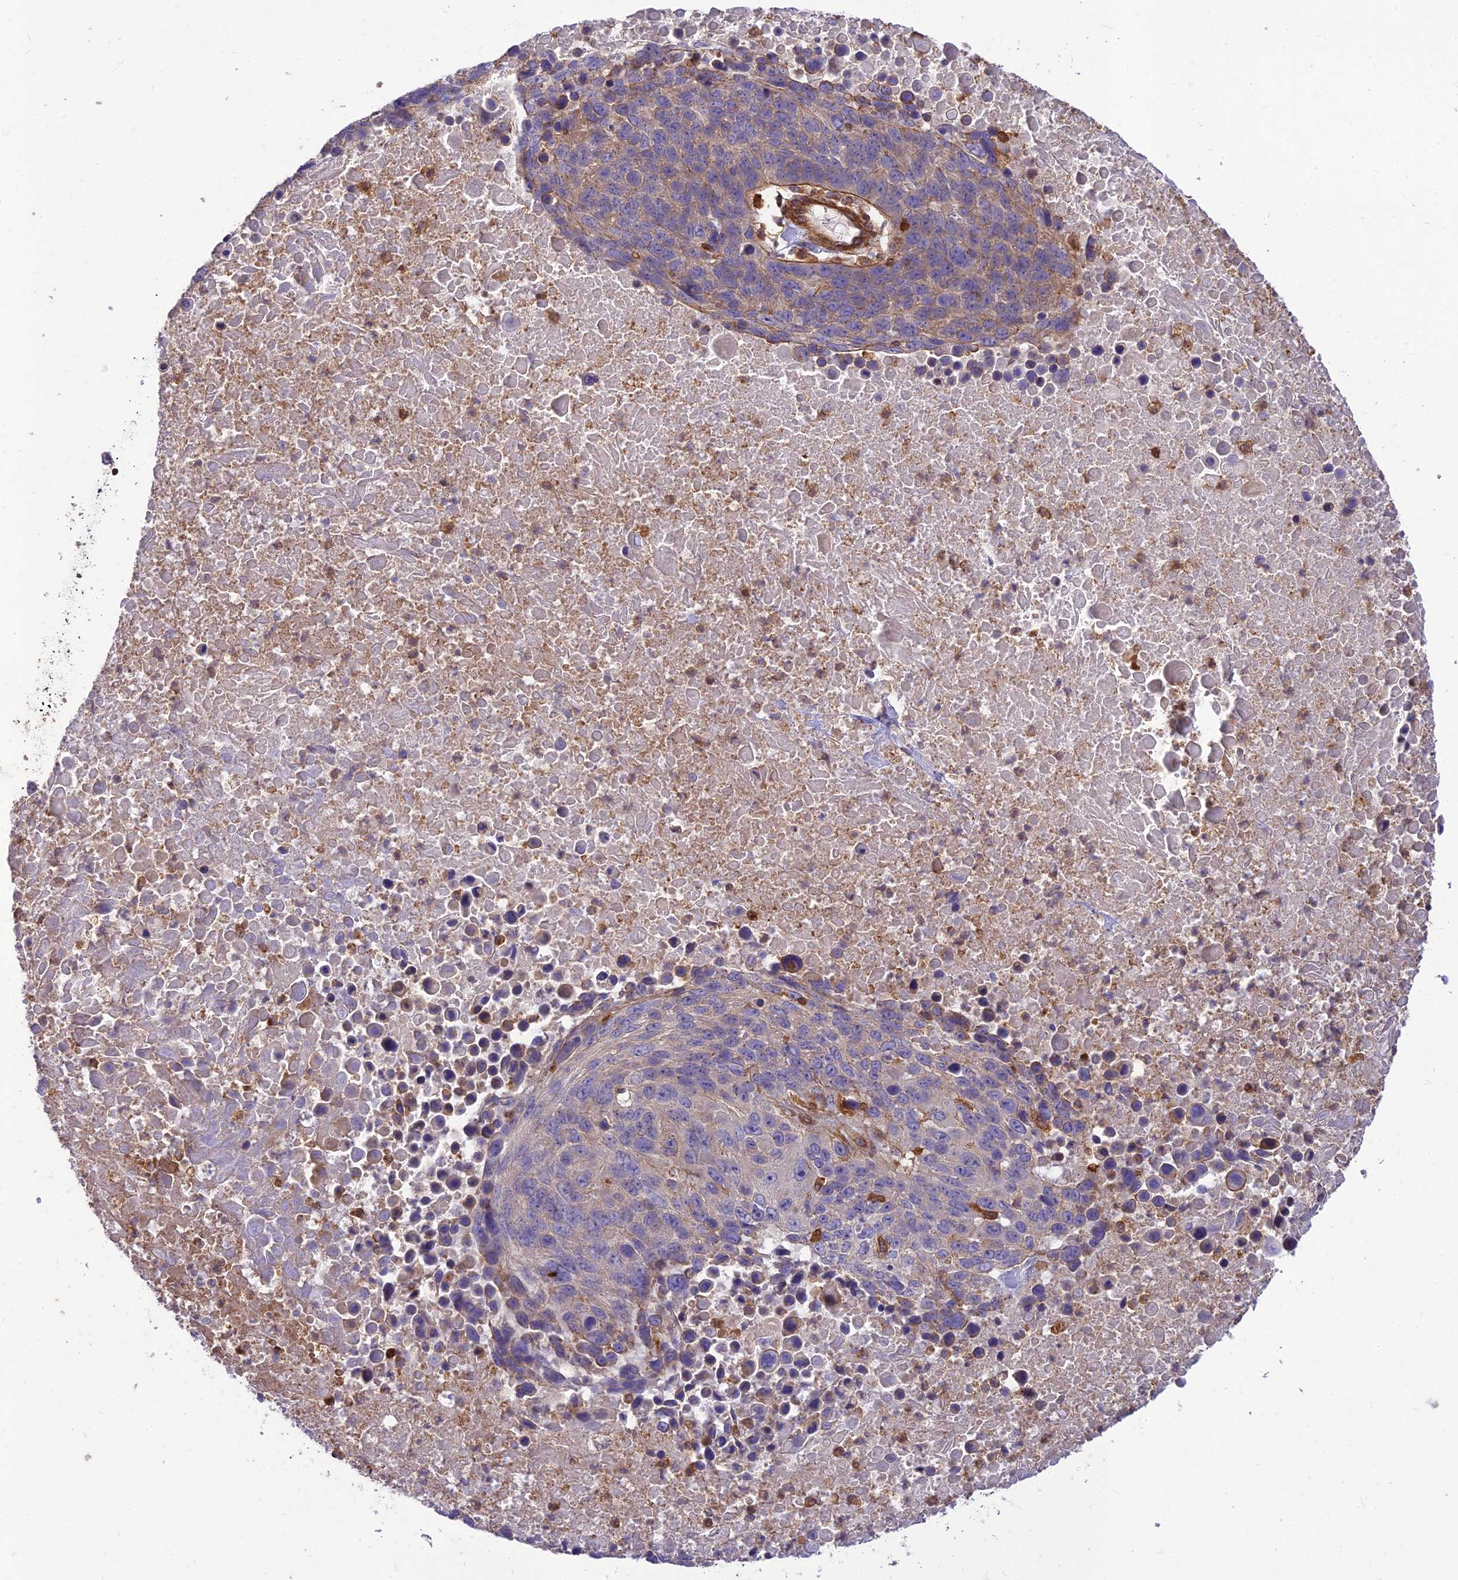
{"staining": {"intensity": "negative", "quantity": "none", "location": "none"}, "tissue": "lung cancer", "cell_type": "Tumor cells", "image_type": "cancer", "snomed": [{"axis": "morphology", "description": "Normal tissue, NOS"}, {"axis": "morphology", "description": "Squamous cell carcinoma, NOS"}, {"axis": "topography", "description": "Lymph node"}, {"axis": "topography", "description": "Lung"}], "caption": "Protein analysis of squamous cell carcinoma (lung) shows no significant positivity in tumor cells.", "gene": "HPSE2", "patient": {"sex": "male", "age": 66}}